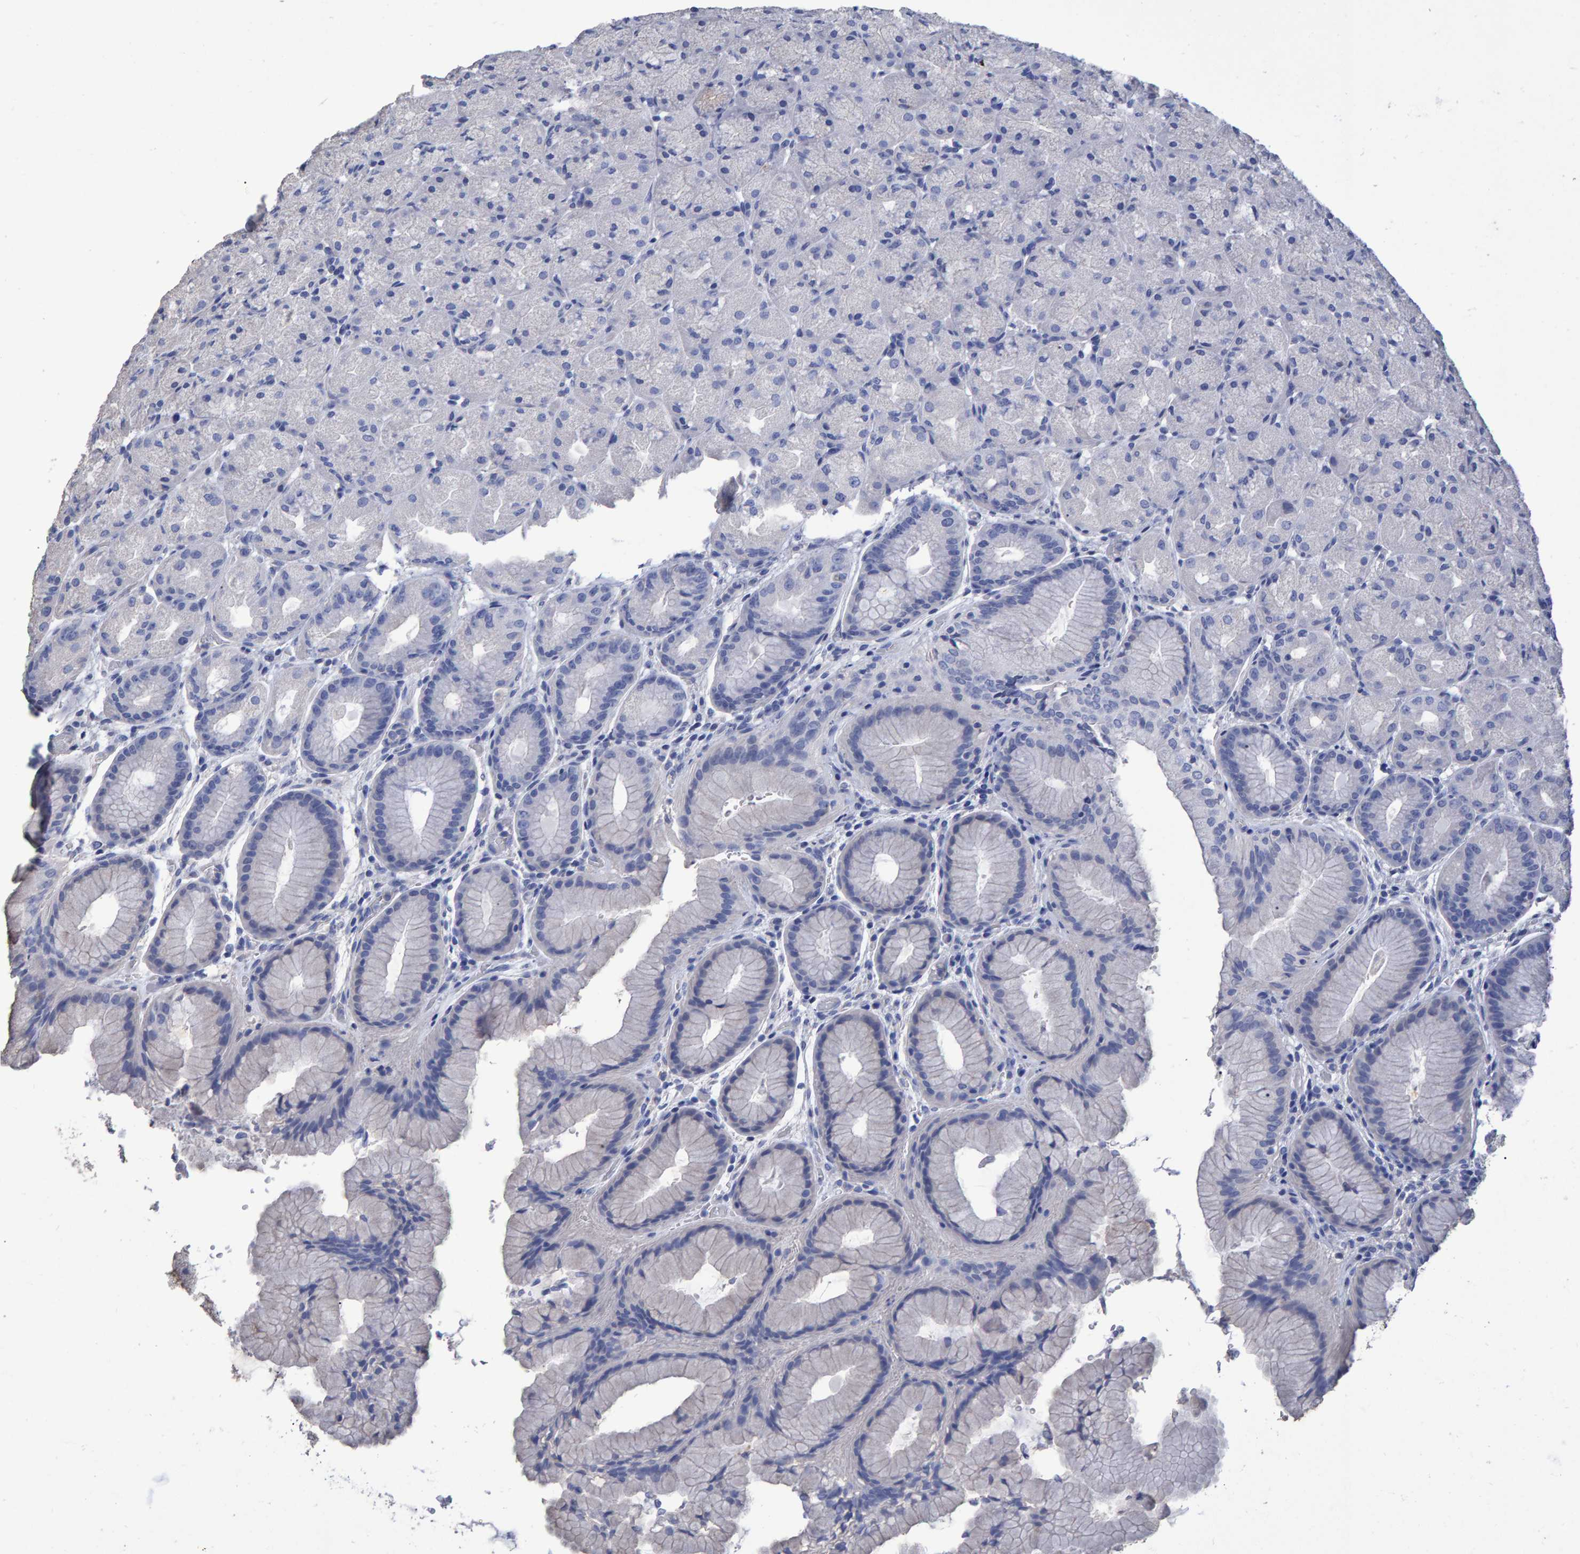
{"staining": {"intensity": "moderate", "quantity": "<25%", "location": "cytoplasmic/membranous"}, "tissue": "stomach", "cell_type": "Glandular cells", "image_type": "normal", "snomed": [{"axis": "morphology", "description": "Normal tissue, NOS"}, {"axis": "topography", "description": "Stomach, upper"}, {"axis": "topography", "description": "Stomach"}], "caption": "Immunohistochemical staining of benign stomach reveals low levels of moderate cytoplasmic/membranous expression in approximately <25% of glandular cells.", "gene": "HEMGN", "patient": {"sex": "male", "age": 48}}